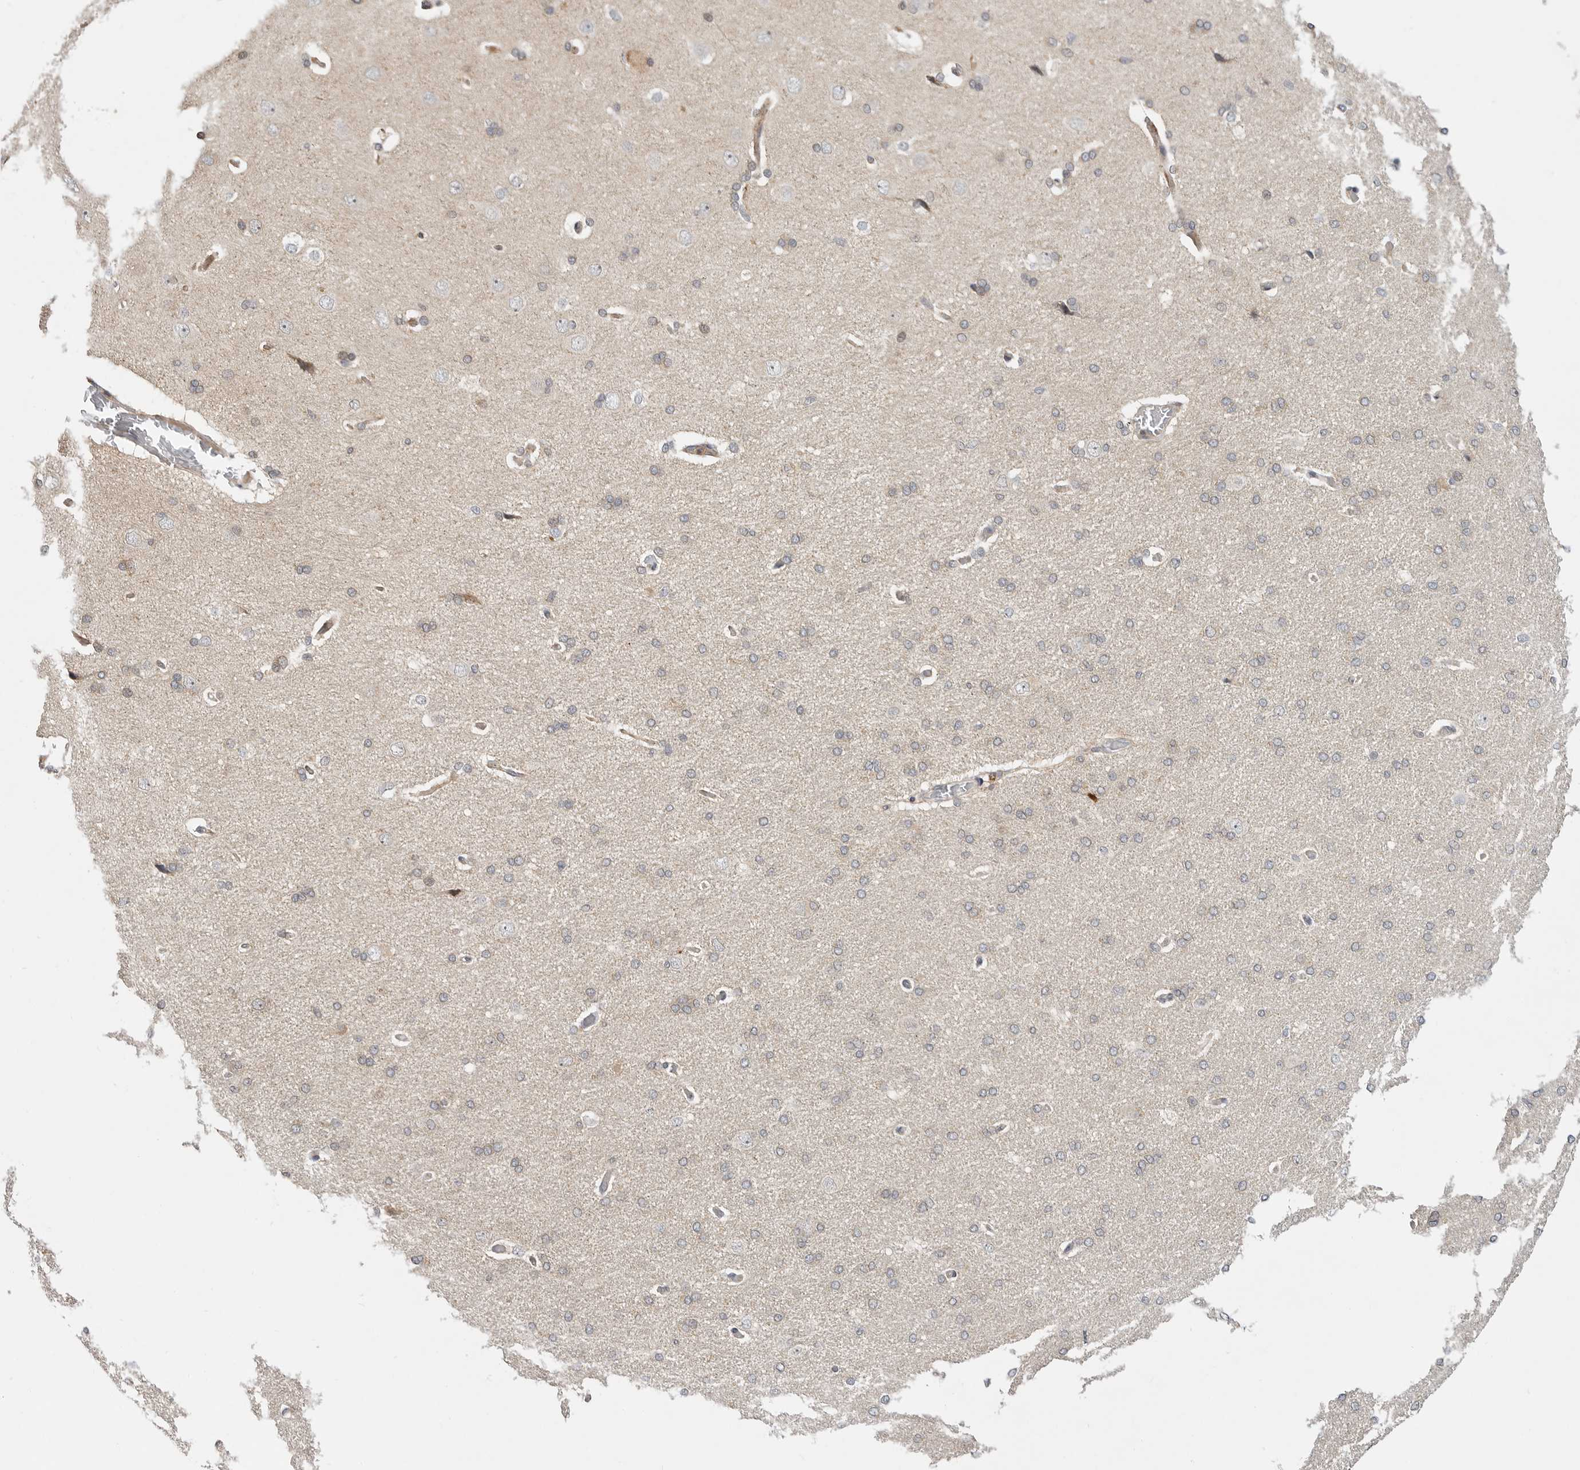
{"staining": {"intensity": "negative", "quantity": "none", "location": "none"}, "tissue": "cerebral cortex", "cell_type": "Endothelial cells", "image_type": "normal", "snomed": [{"axis": "morphology", "description": "Normal tissue, NOS"}, {"axis": "topography", "description": "Cerebral cortex"}], "caption": "An immunohistochemistry photomicrograph of benign cerebral cortex is shown. There is no staining in endothelial cells of cerebral cortex. The staining is performed using DAB (3,3'-diaminobenzidine) brown chromogen with nuclei counter-stained in using hematoxylin.", "gene": "CSNK1G3", "patient": {"sex": "male", "age": 62}}